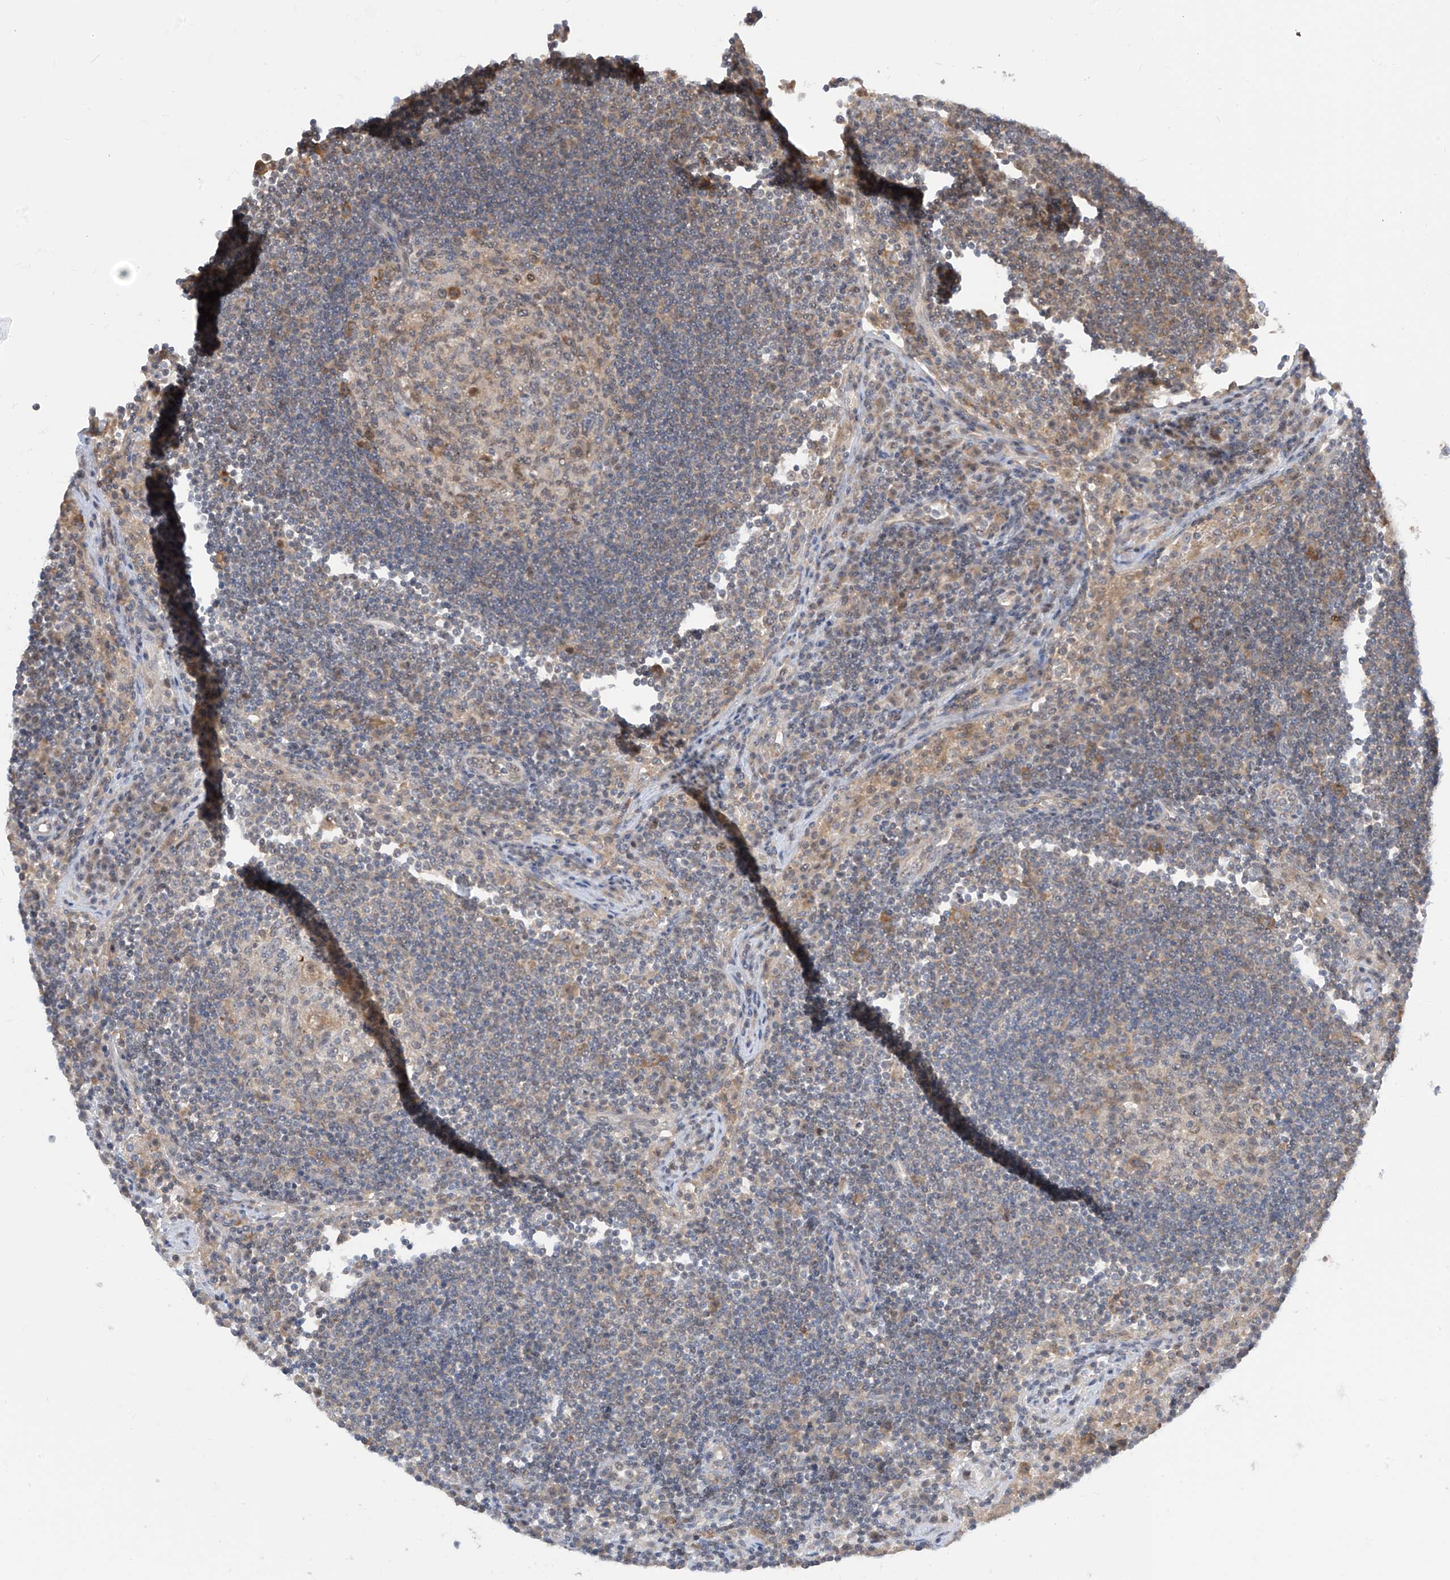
{"staining": {"intensity": "moderate", "quantity": "<25%", "location": "cytoplasmic/membranous"}, "tissue": "lymph node", "cell_type": "Germinal center cells", "image_type": "normal", "snomed": [{"axis": "morphology", "description": "Normal tissue, NOS"}, {"axis": "topography", "description": "Lymph node"}], "caption": "IHC (DAB (3,3'-diaminobenzidine)) staining of unremarkable human lymph node exhibits moderate cytoplasmic/membranous protein positivity in about <25% of germinal center cells.", "gene": "TTC38", "patient": {"sex": "female", "age": 53}}